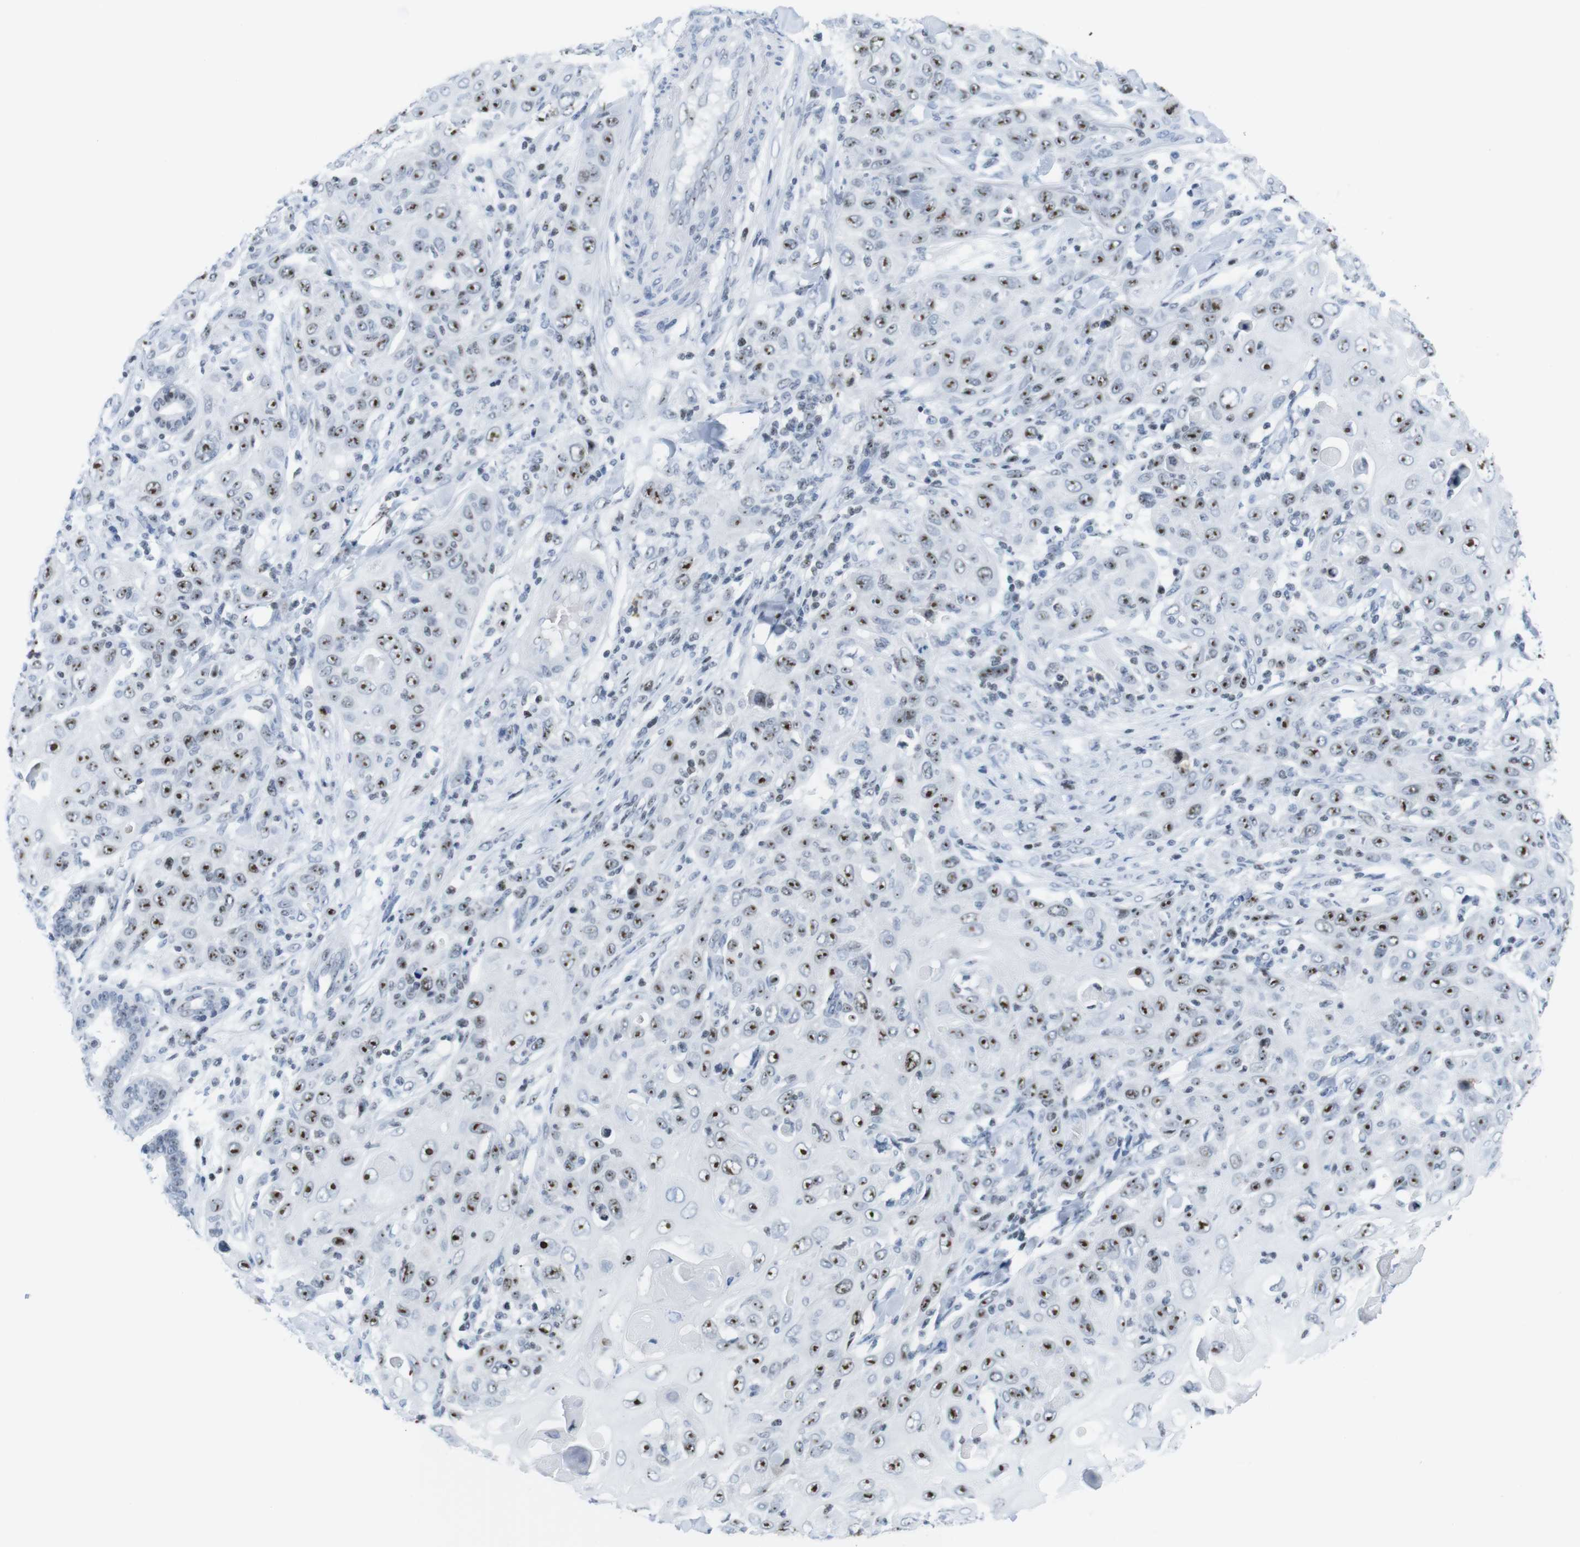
{"staining": {"intensity": "strong", "quantity": ">75%", "location": "nuclear"}, "tissue": "skin cancer", "cell_type": "Tumor cells", "image_type": "cancer", "snomed": [{"axis": "morphology", "description": "Squamous cell carcinoma, NOS"}, {"axis": "topography", "description": "Skin"}], "caption": "Approximately >75% of tumor cells in human skin cancer (squamous cell carcinoma) demonstrate strong nuclear protein positivity as visualized by brown immunohistochemical staining.", "gene": "NIFK", "patient": {"sex": "female", "age": 88}}